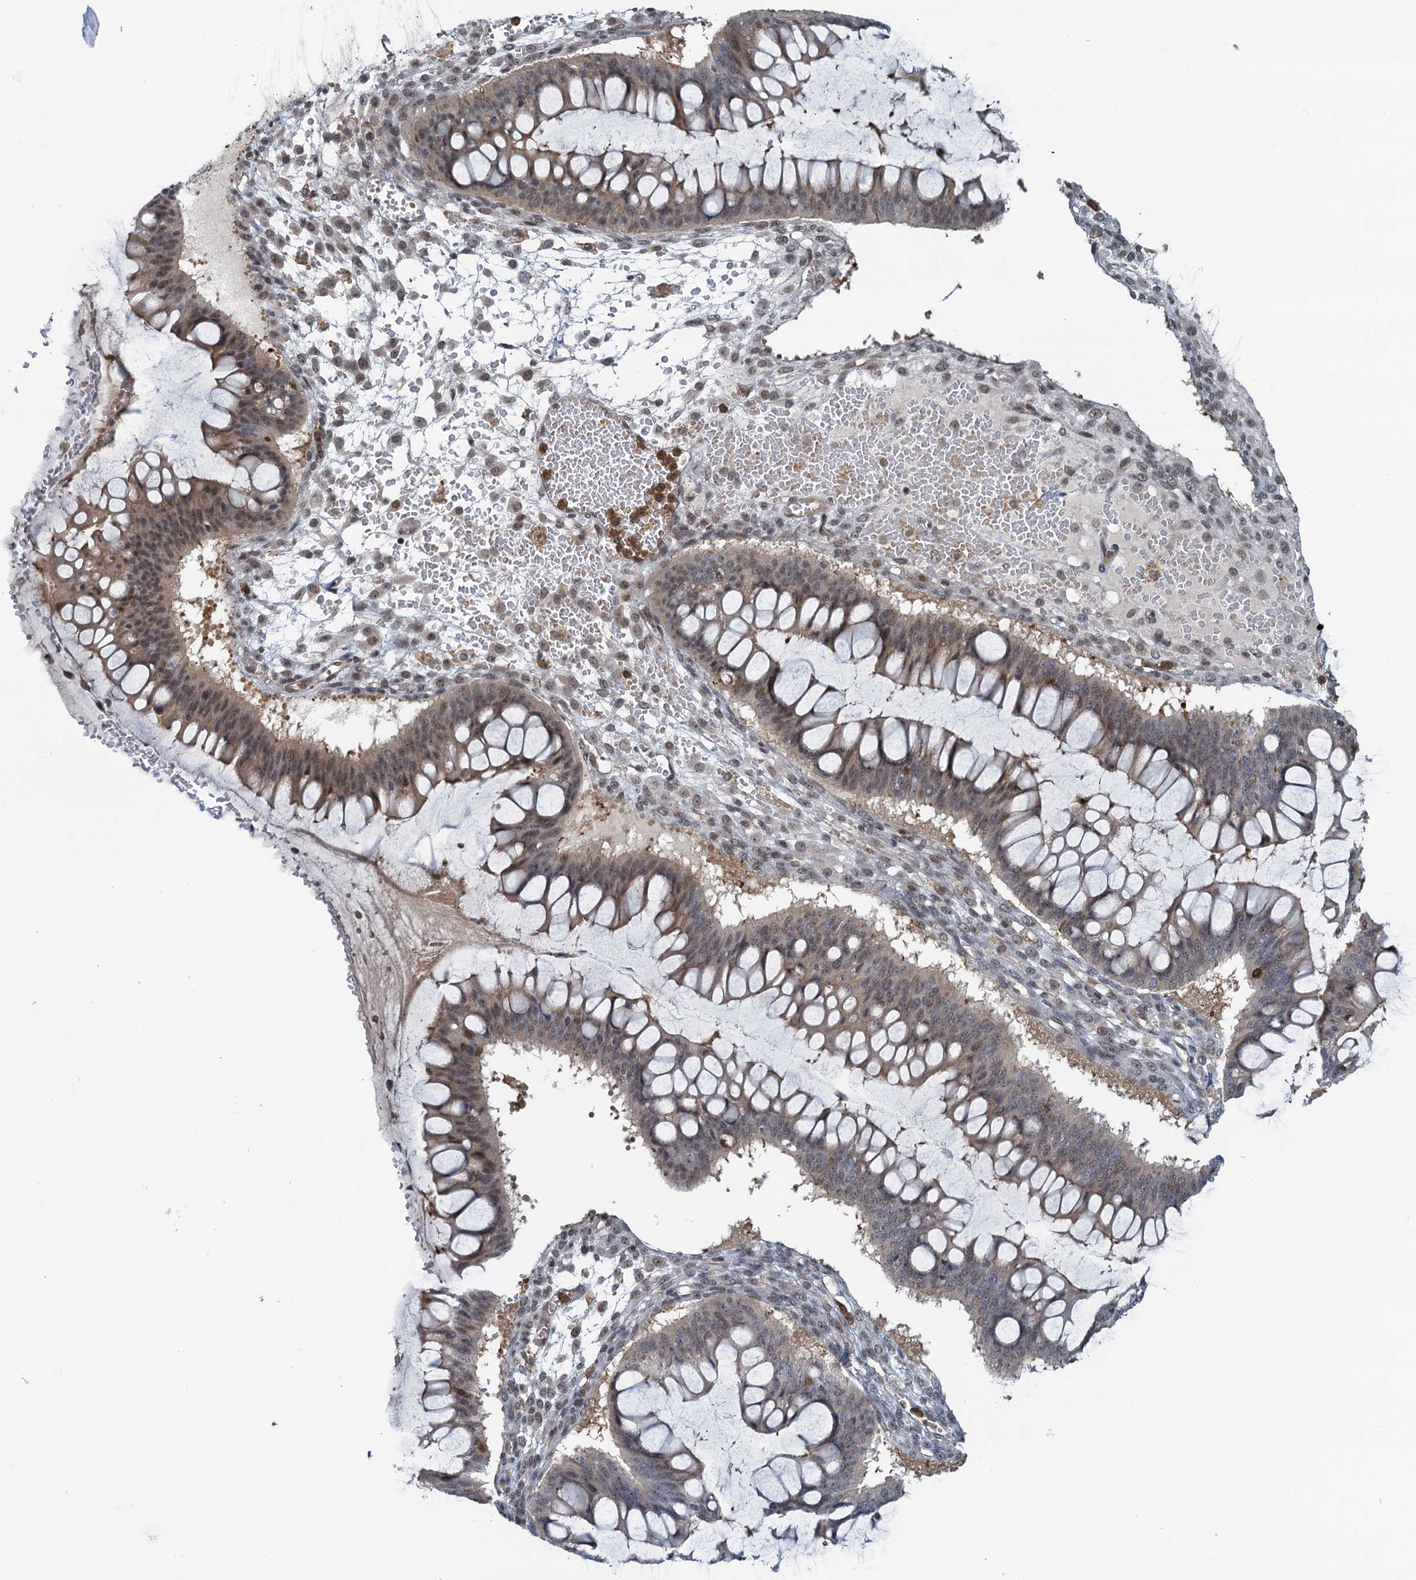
{"staining": {"intensity": "weak", "quantity": "25%-75%", "location": "nuclear"}, "tissue": "ovarian cancer", "cell_type": "Tumor cells", "image_type": "cancer", "snomed": [{"axis": "morphology", "description": "Cystadenocarcinoma, mucinous, NOS"}, {"axis": "topography", "description": "Ovary"}], "caption": "Immunohistochemical staining of human mucinous cystadenocarcinoma (ovarian) exhibits low levels of weak nuclear protein staining in approximately 25%-75% of tumor cells. The staining is performed using DAB brown chromogen to label protein expression. The nuclei are counter-stained blue using hematoxylin.", "gene": "ZNF609", "patient": {"sex": "female", "age": 73}}